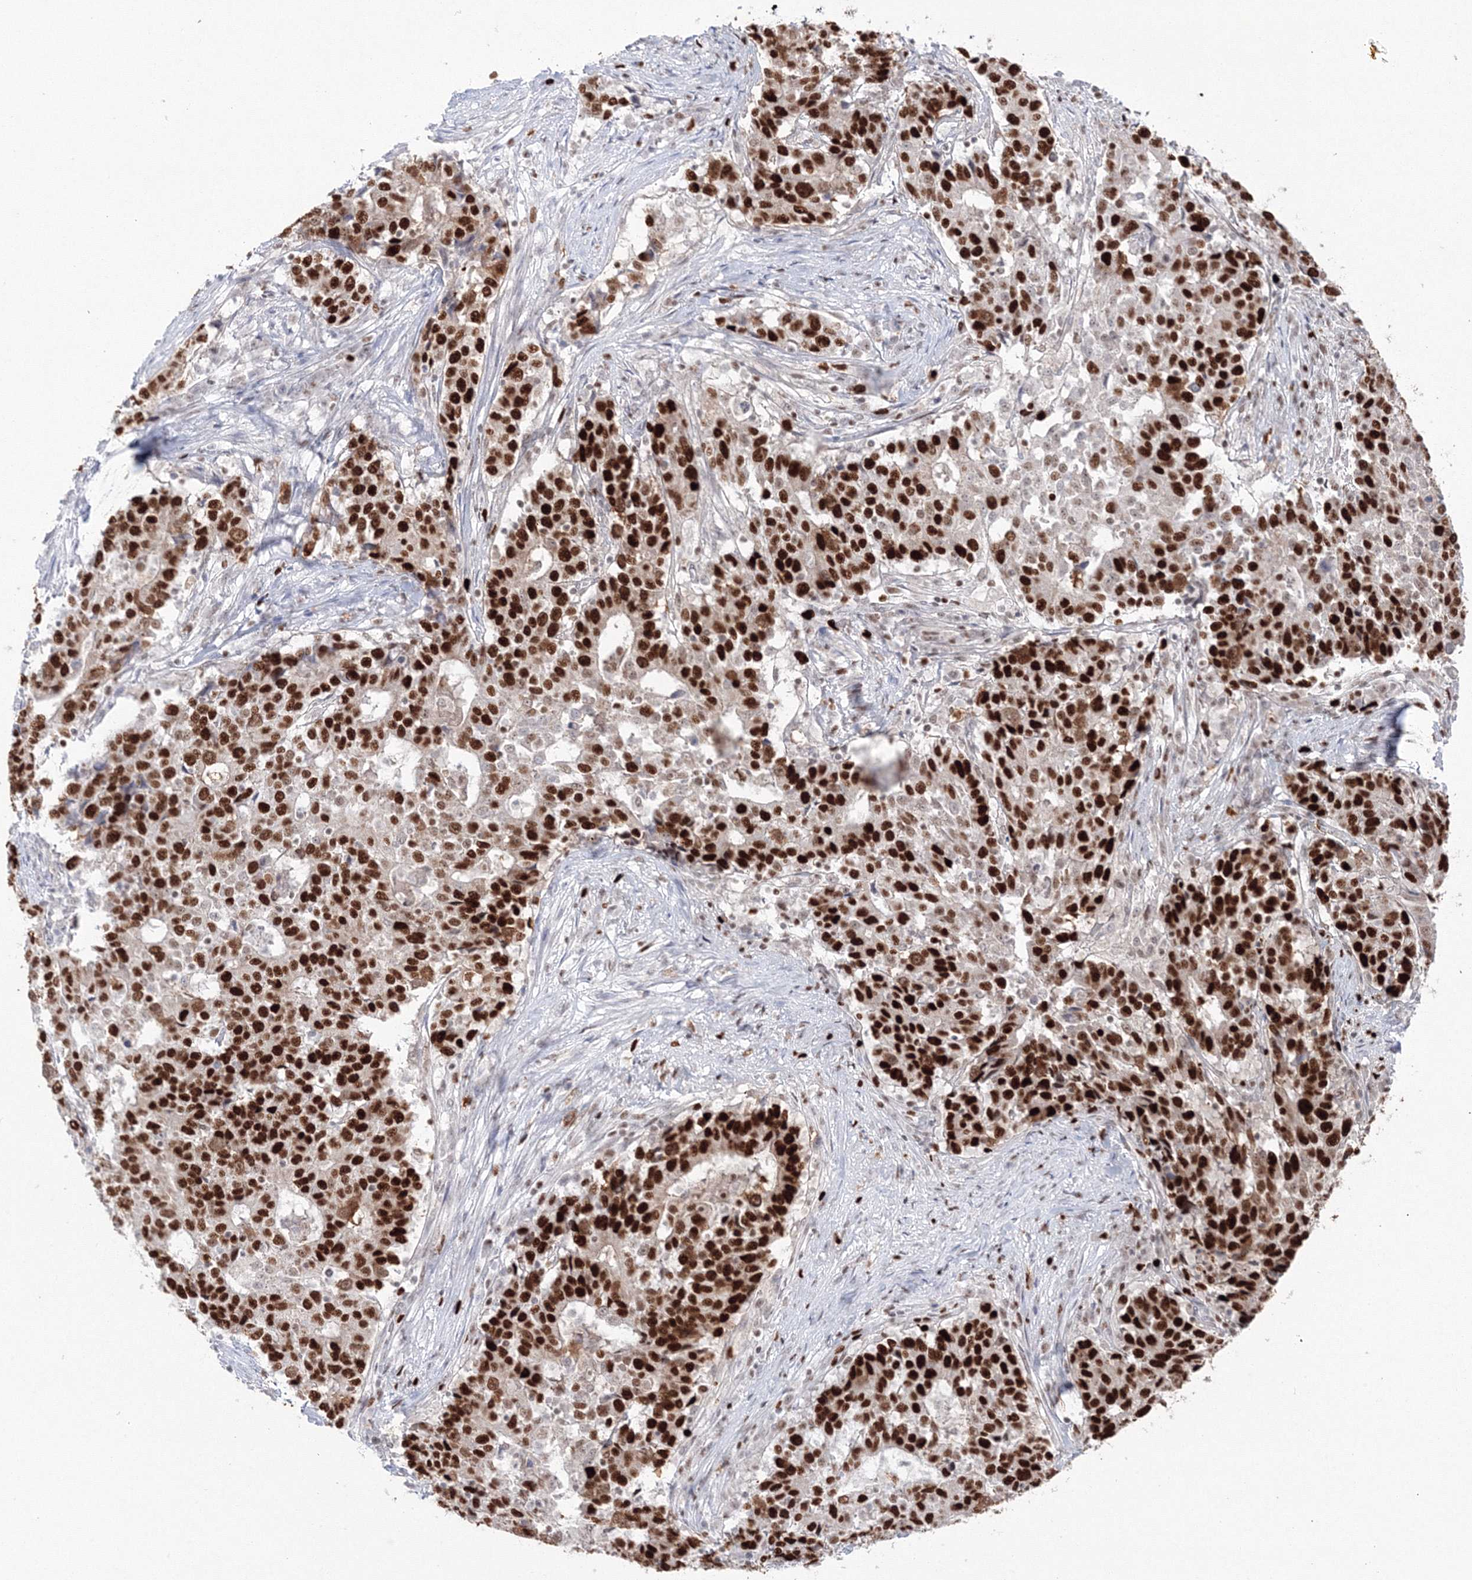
{"staining": {"intensity": "strong", "quantity": ">75%", "location": "nuclear"}, "tissue": "stomach cancer", "cell_type": "Tumor cells", "image_type": "cancer", "snomed": [{"axis": "morphology", "description": "Adenocarcinoma, NOS"}, {"axis": "topography", "description": "Stomach"}], "caption": "Protein expression analysis of stomach cancer reveals strong nuclear positivity in approximately >75% of tumor cells.", "gene": "LIG1", "patient": {"sex": "male", "age": 59}}